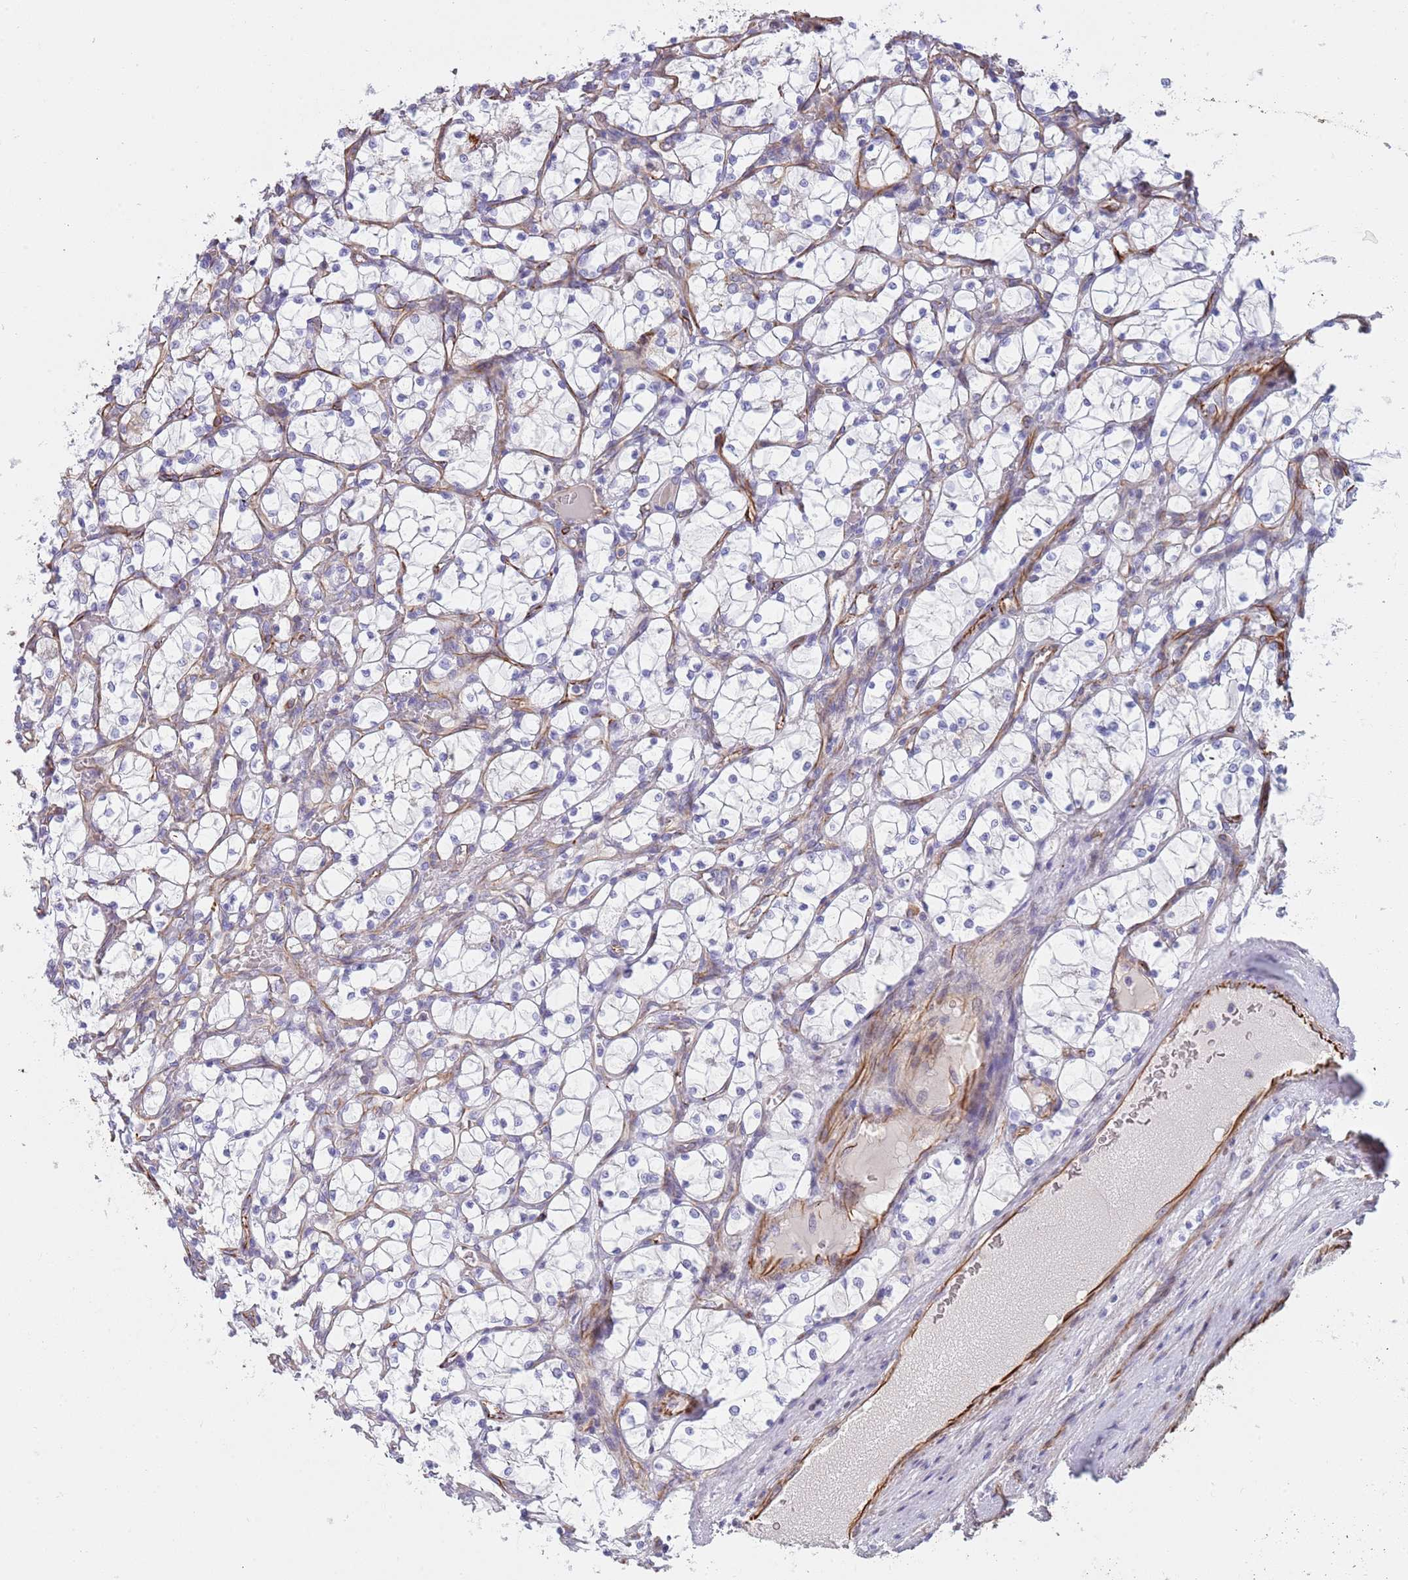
{"staining": {"intensity": "negative", "quantity": "none", "location": "none"}, "tissue": "renal cancer", "cell_type": "Tumor cells", "image_type": "cancer", "snomed": [{"axis": "morphology", "description": "Adenocarcinoma, NOS"}, {"axis": "topography", "description": "Kidney"}], "caption": "Immunohistochemical staining of human renal cancer (adenocarcinoma) reveals no significant positivity in tumor cells.", "gene": "MOGAT1", "patient": {"sex": "female", "age": 69}}